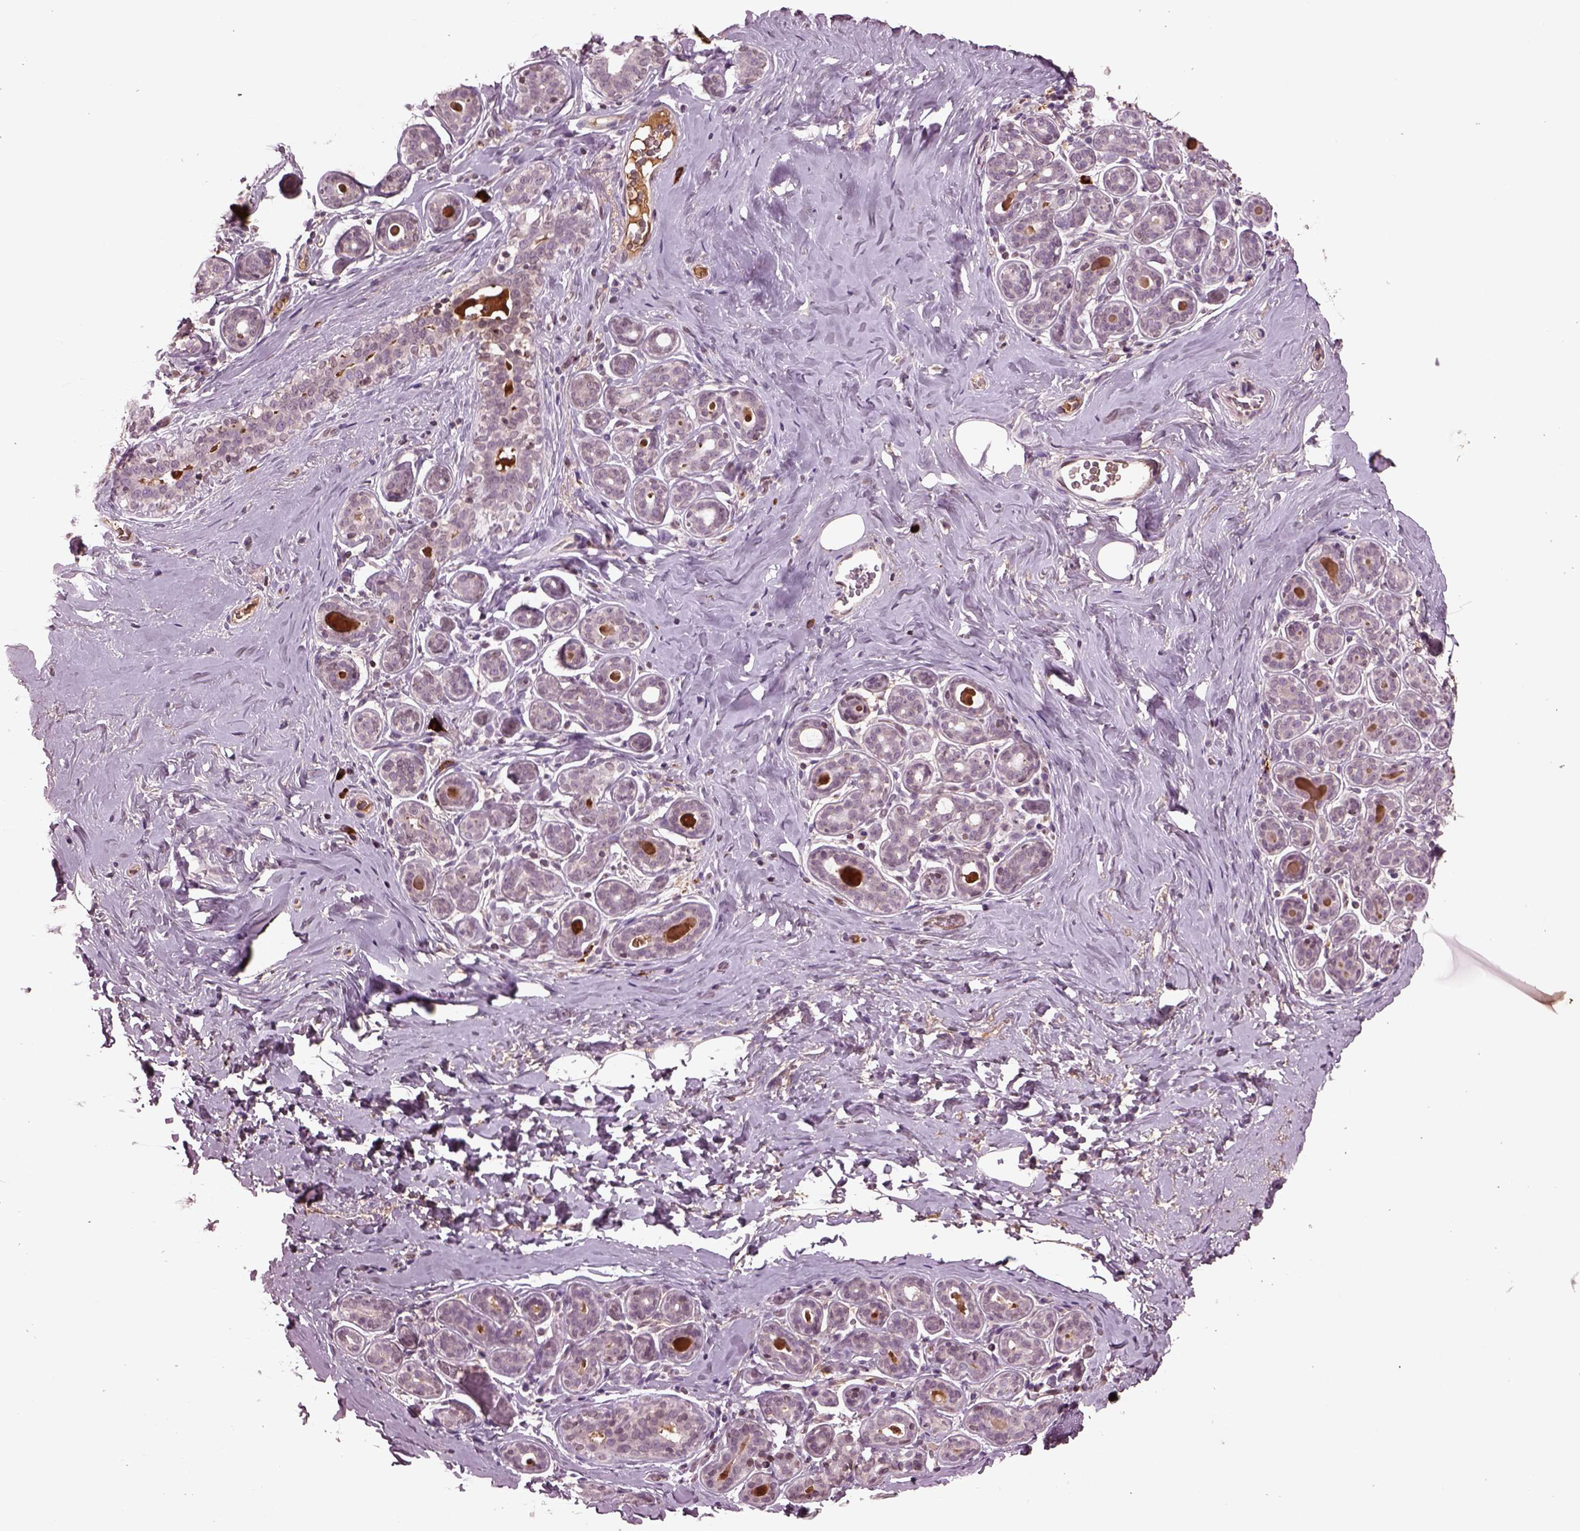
{"staining": {"intensity": "negative", "quantity": "none", "location": "none"}, "tissue": "breast", "cell_type": "Adipocytes", "image_type": "normal", "snomed": [{"axis": "morphology", "description": "Normal tissue, NOS"}, {"axis": "topography", "description": "Skin"}, {"axis": "topography", "description": "Breast"}], "caption": "Normal breast was stained to show a protein in brown. There is no significant positivity in adipocytes. The staining was performed using DAB (3,3'-diaminobenzidine) to visualize the protein expression in brown, while the nuclei were stained in blue with hematoxylin (Magnification: 20x).", "gene": "PTX4", "patient": {"sex": "female", "age": 43}}